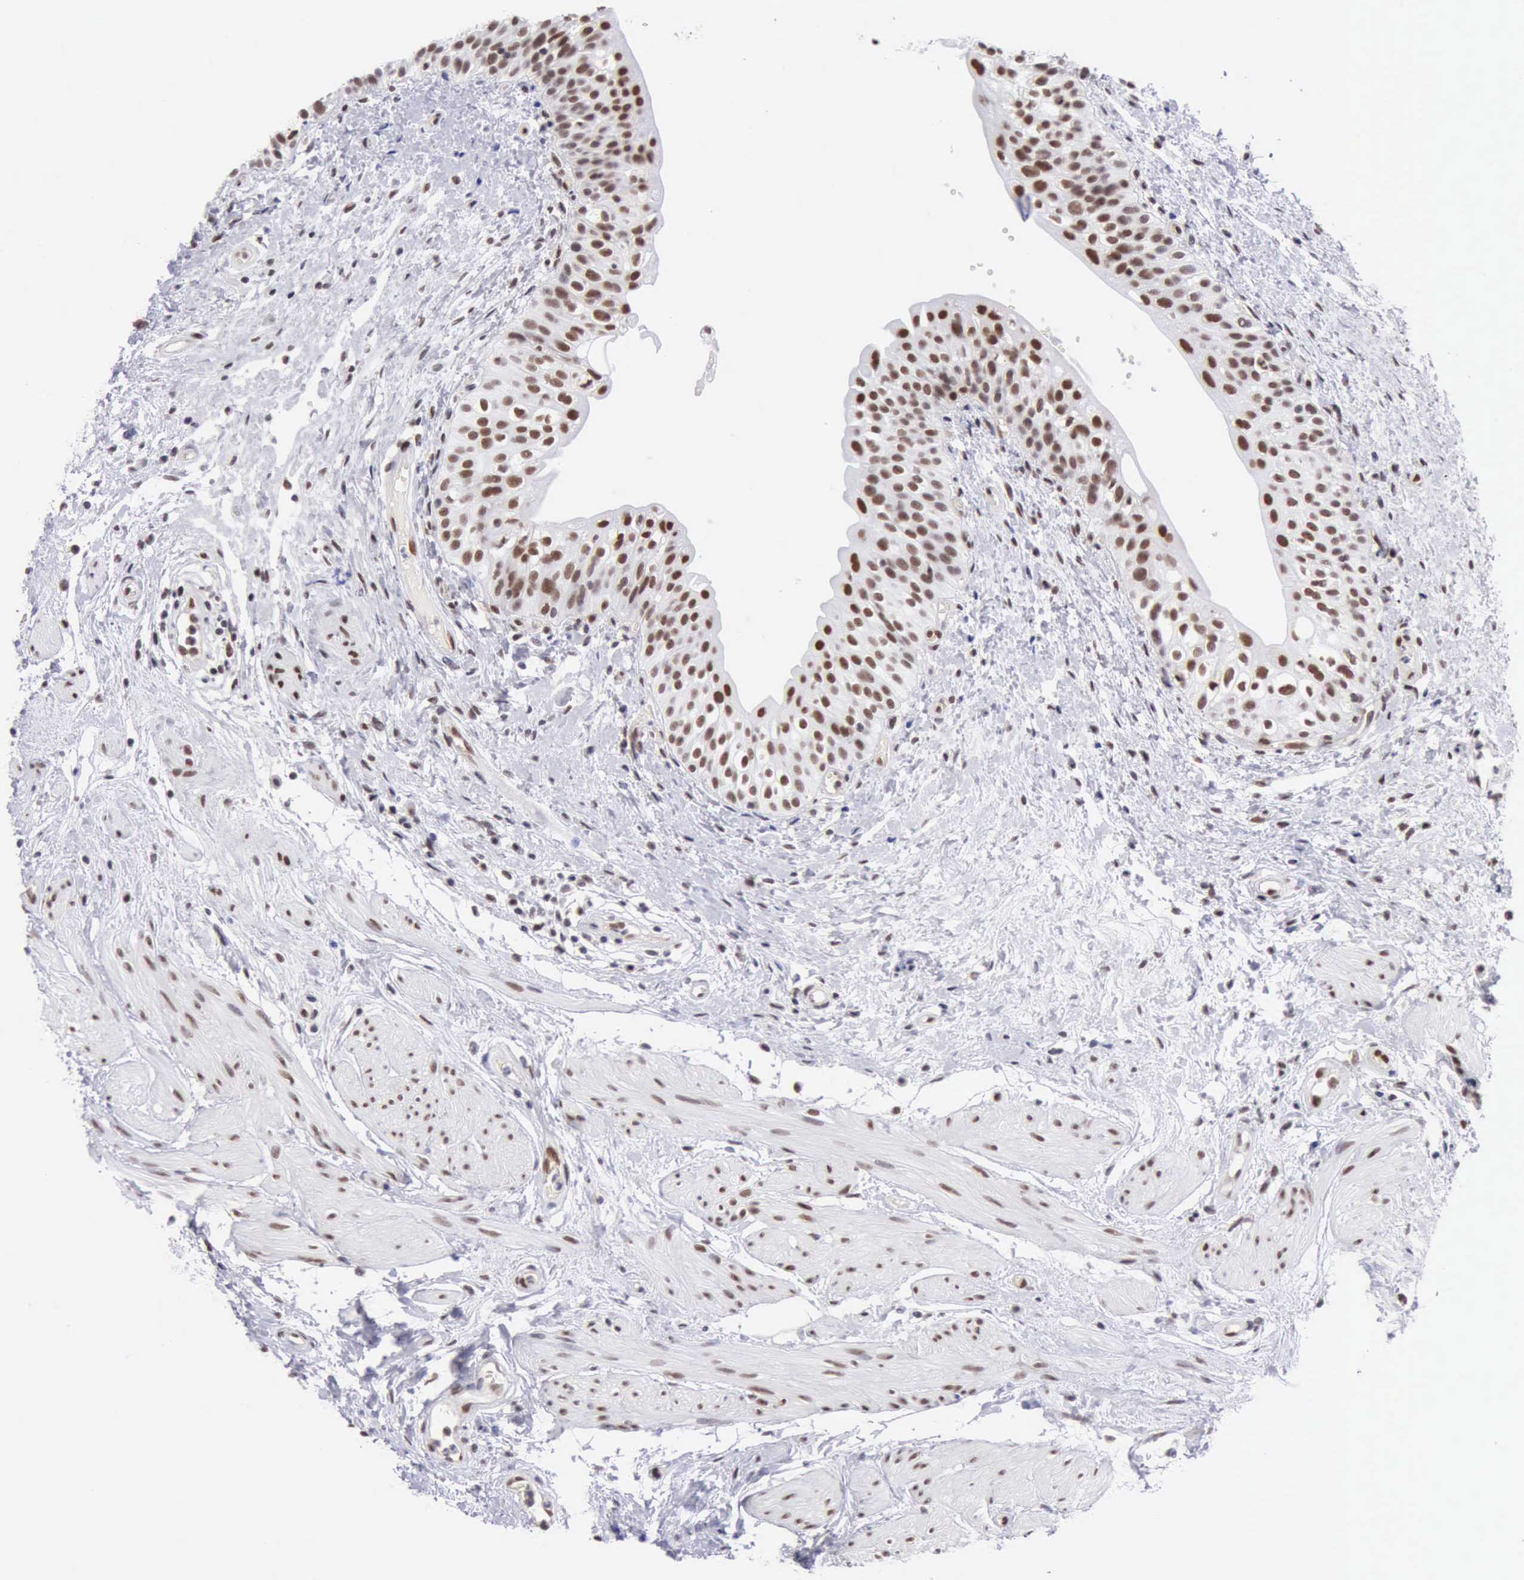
{"staining": {"intensity": "moderate", "quantity": ">75%", "location": "nuclear"}, "tissue": "urinary bladder", "cell_type": "Urothelial cells", "image_type": "normal", "snomed": [{"axis": "morphology", "description": "Normal tissue, NOS"}, {"axis": "topography", "description": "Urinary bladder"}], "caption": "Brown immunohistochemical staining in unremarkable human urinary bladder shows moderate nuclear staining in about >75% of urothelial cells. The staining is performed using DAB brown chromogen to label protein expression. The nuclei are counter-stained blue using hematoxylin.", "gene": "ERCC4", "patient": {"sex": "female", "age": 55}}